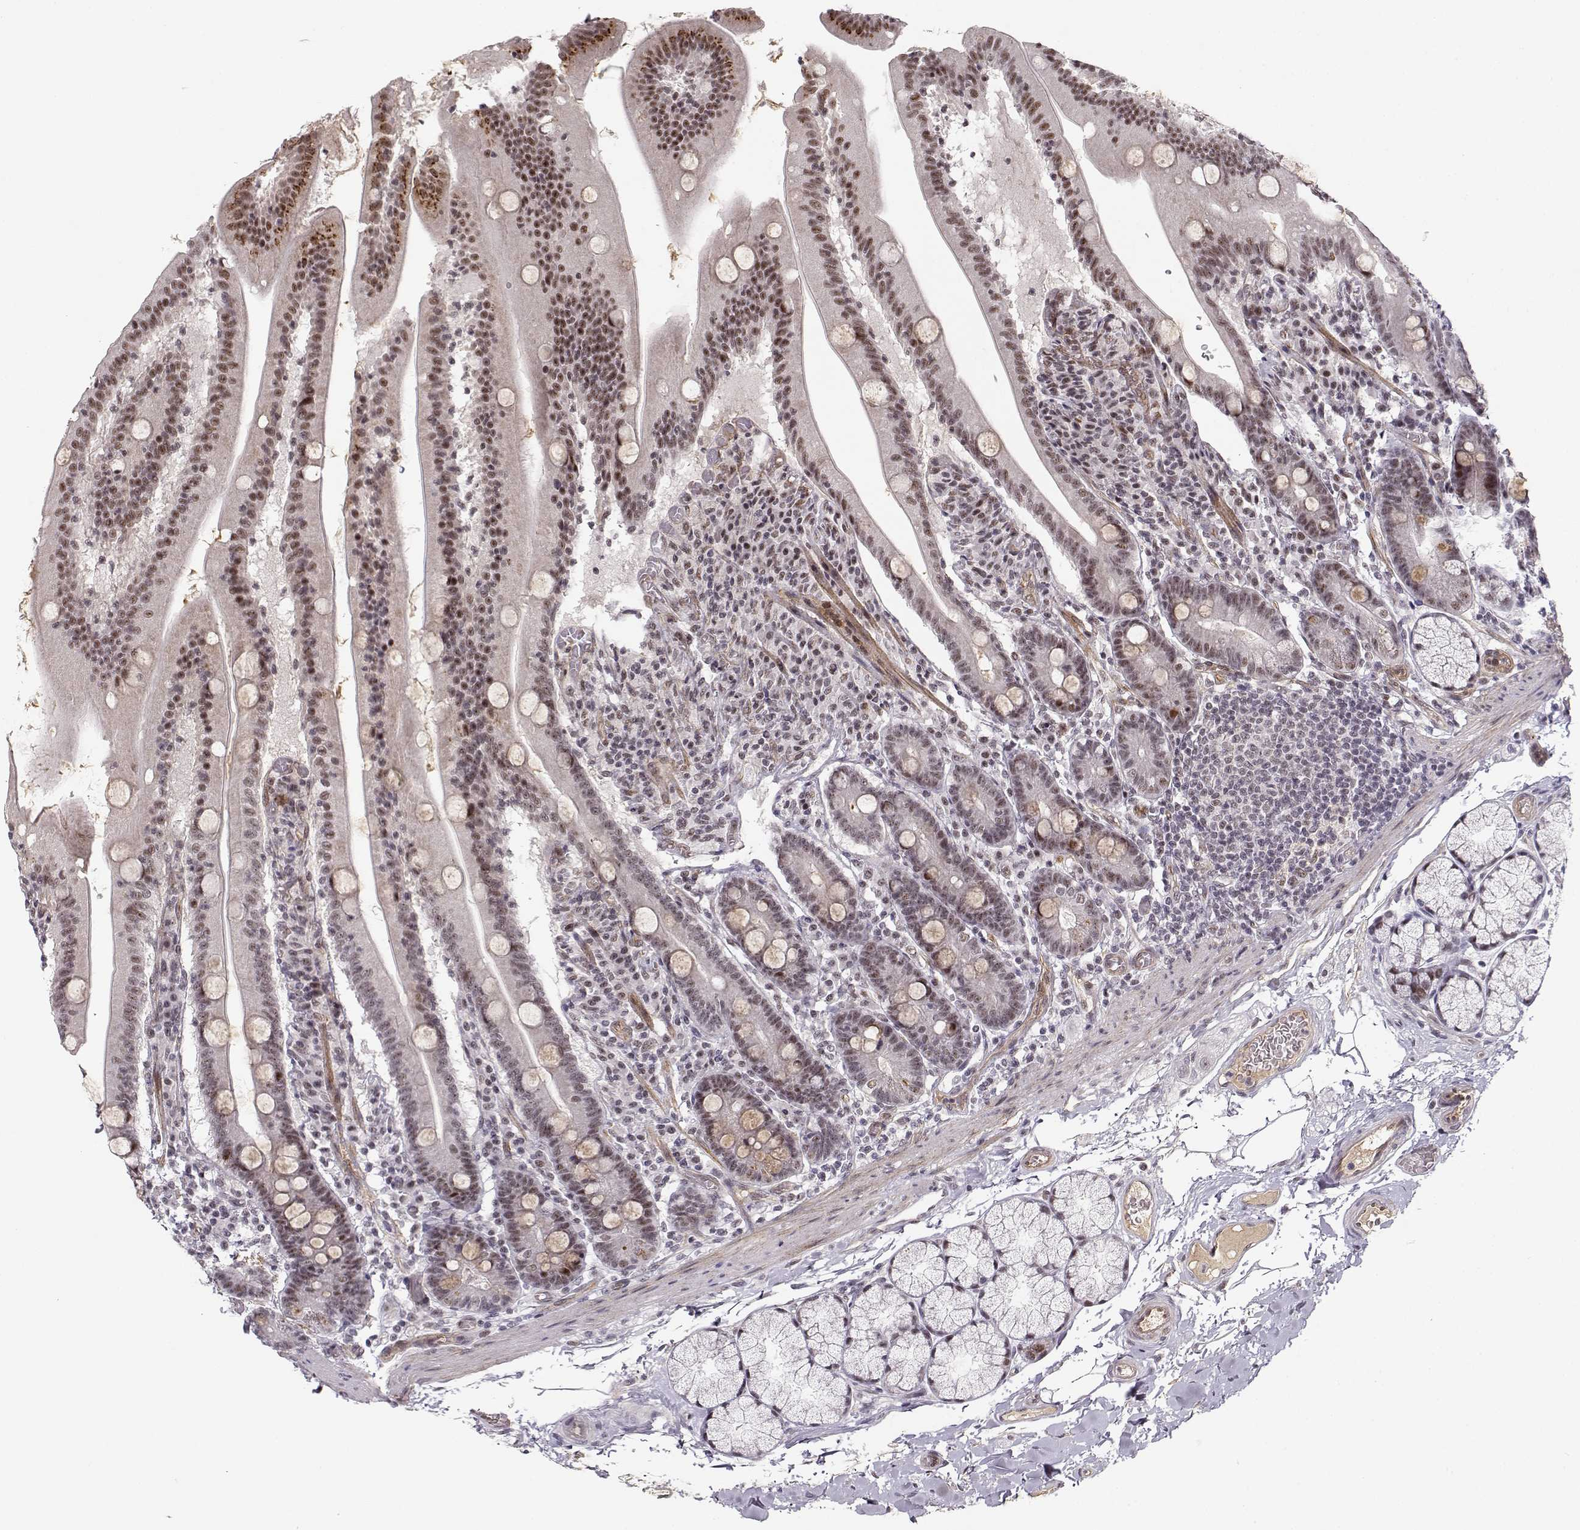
{"staining": {"intensity": "strong", "quantity": "25%-75%", "location": "nuclear"}, "tissue": "small intestine", "cell_type": "Glandular cells", "image_type": "normal", "snomed": [{"axis": "morphology", "description": "Normal tissue, NOS"}, {"axis": "topography", "description": "Small intestine"}], "caption": "Immunohistochemical staining of benign human small intestine exhibits strong nuclear protein staining in approximately 25%-75% of glandular cells. The staining was performed using DAB (3,3'-diaminobenzidine), with brown indicating positive protein expression. Nuclei are stained blue with hematoxylin.", "gene": "CIR1", "patient": {"sex": "male", "age": 37}}